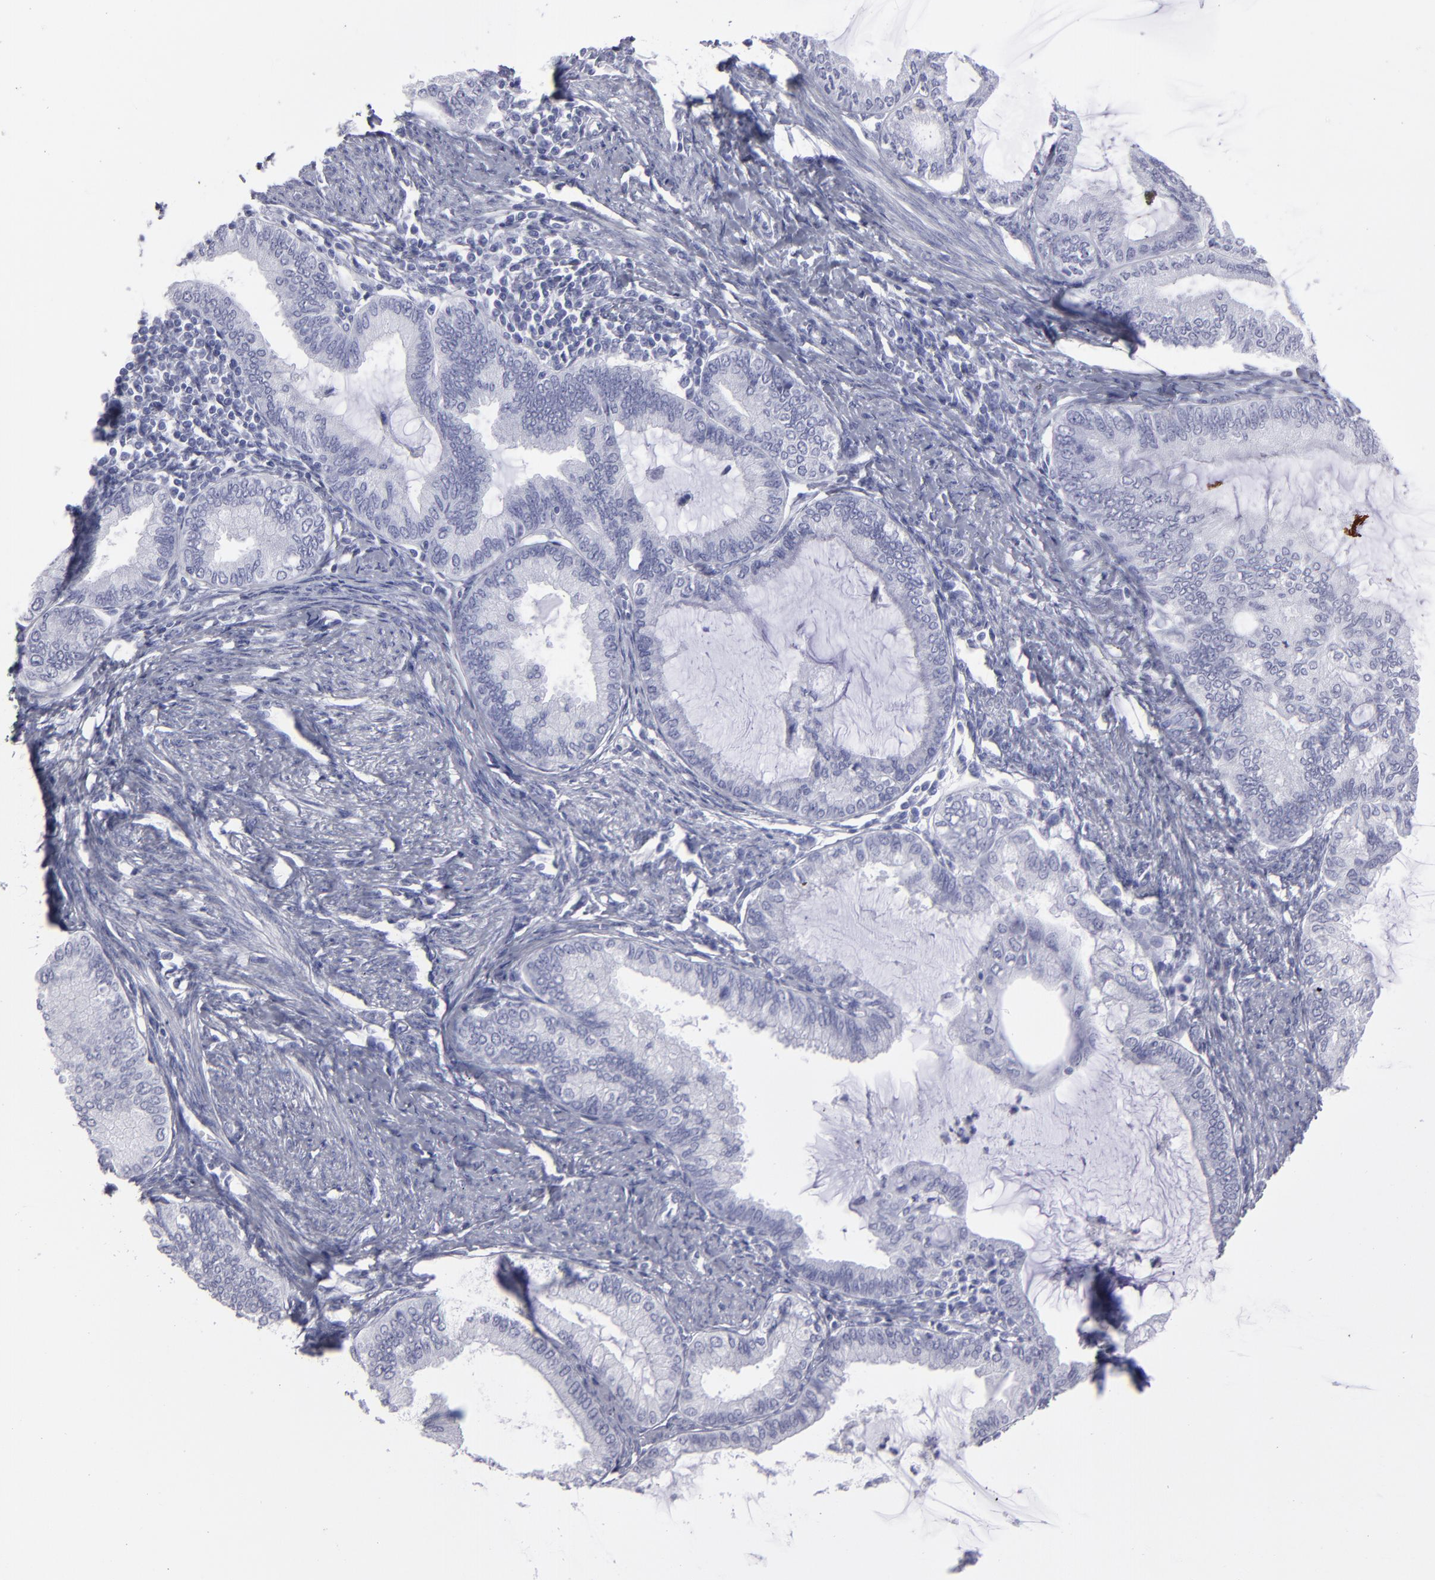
{"staining": {"intensity": "negative", "quantity": "none", "location": "none"}, "tissue": "endometrial cancer", "cell_type": "Tumor cells", "image_type": "cancer", "snomed": [{"axis": "morphology", "description": "Adenocarcinoma, NOS"}, {"axis": "topography", "description": "Endometrium"}], "caption": "Tumor cells are negative for protein expression in human endometrial cancer.", "gene": "ALDOB", "patient": {"sex": "female", "age": 86}}